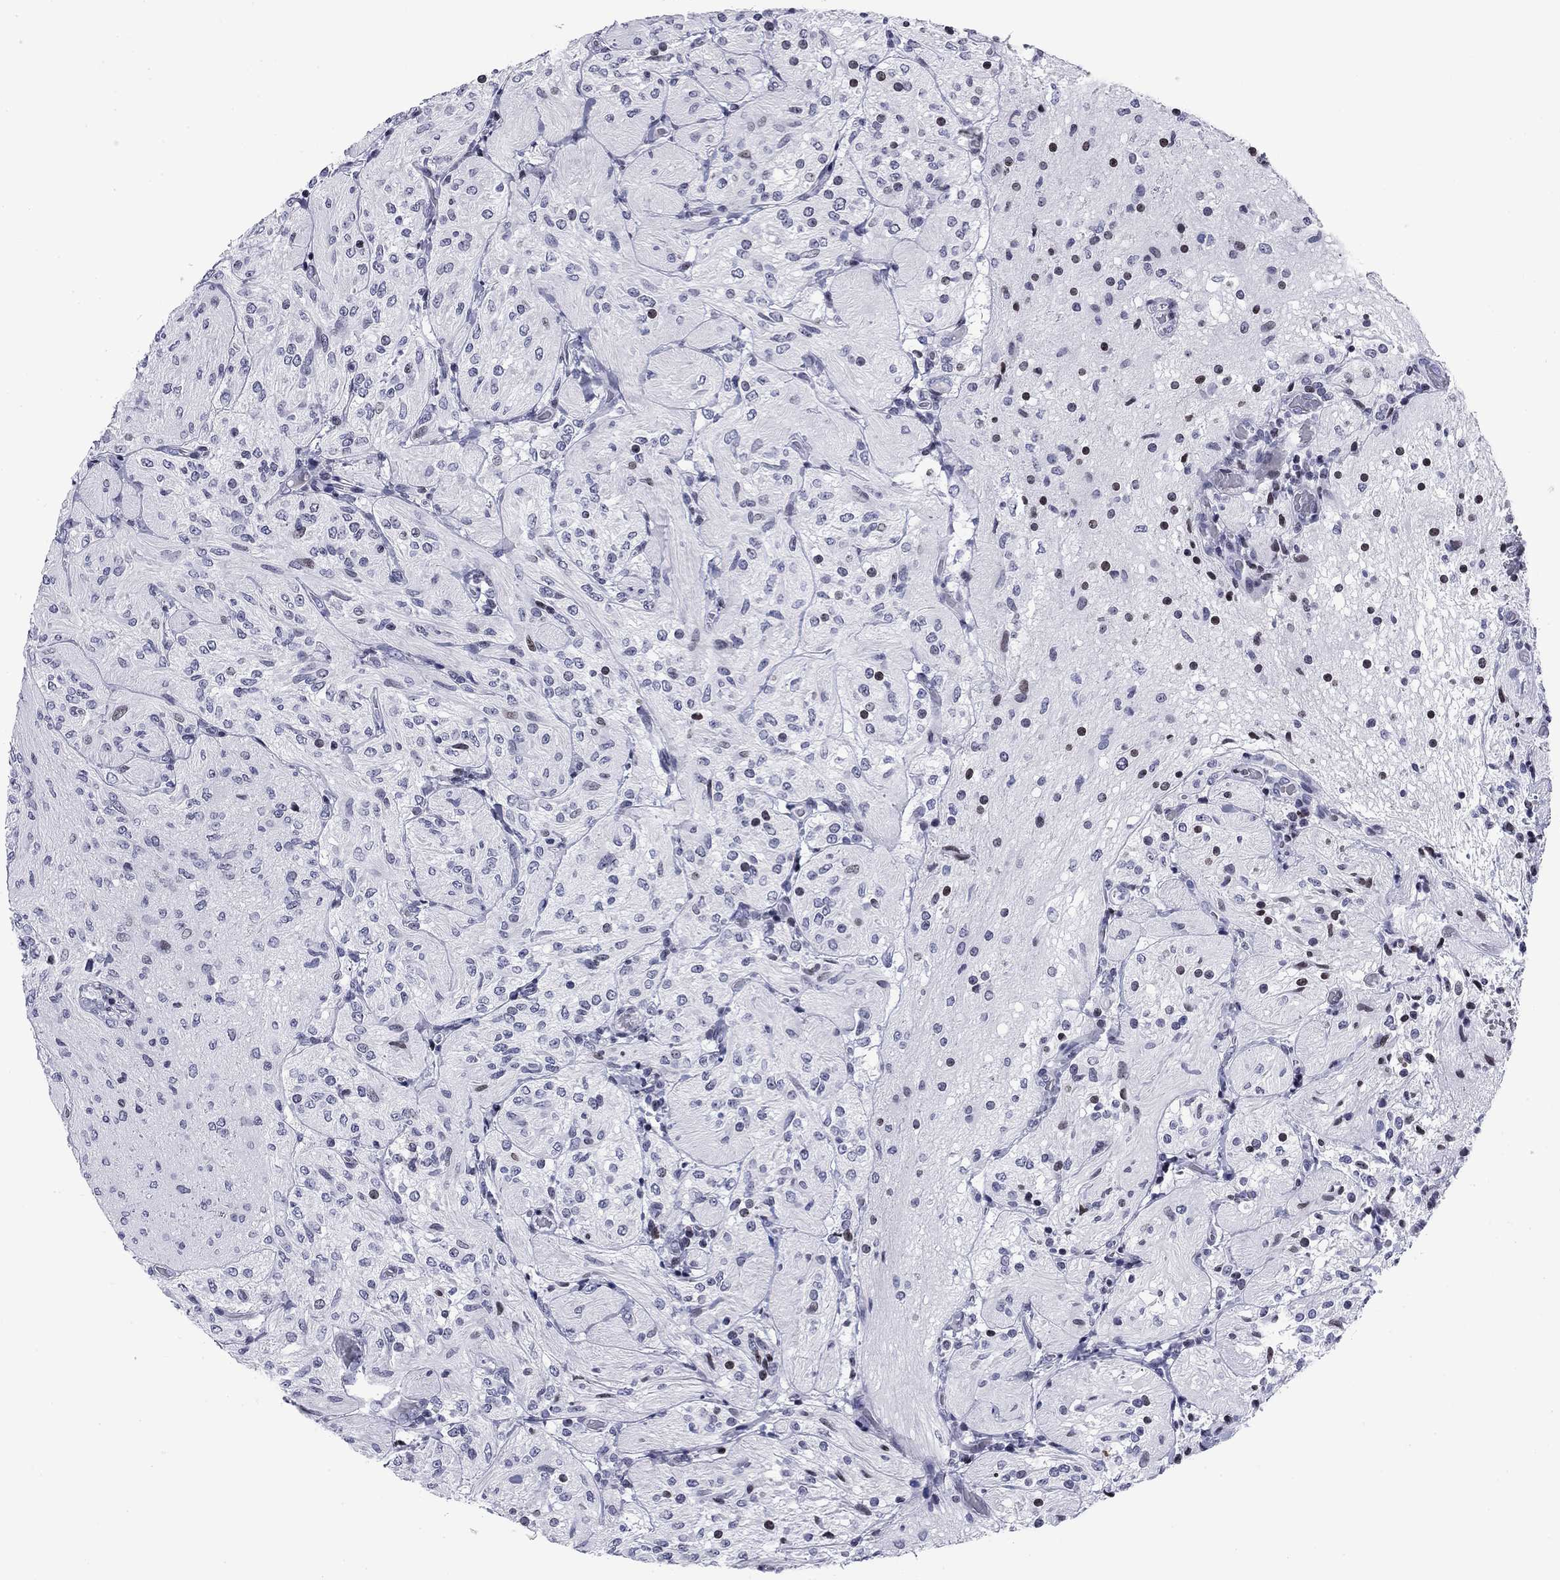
{"staining": {"intensity": "negative", "quantity": "none", "location": "none"}, "tissue": "glioma", "cell_type": "Tumor cells", "image_type": "cancer", "snomed": [{"axis": "morphology", "description": "Glioma, malignant, Low grade"}, {"axis": "topography", "description": "Brain"}], "caption": "Tumor cells are negative for protein expression in human low-grade glioma (malignant).", "gene": "CCDC144A", "patient": {"sex": "male", "age": 3}}